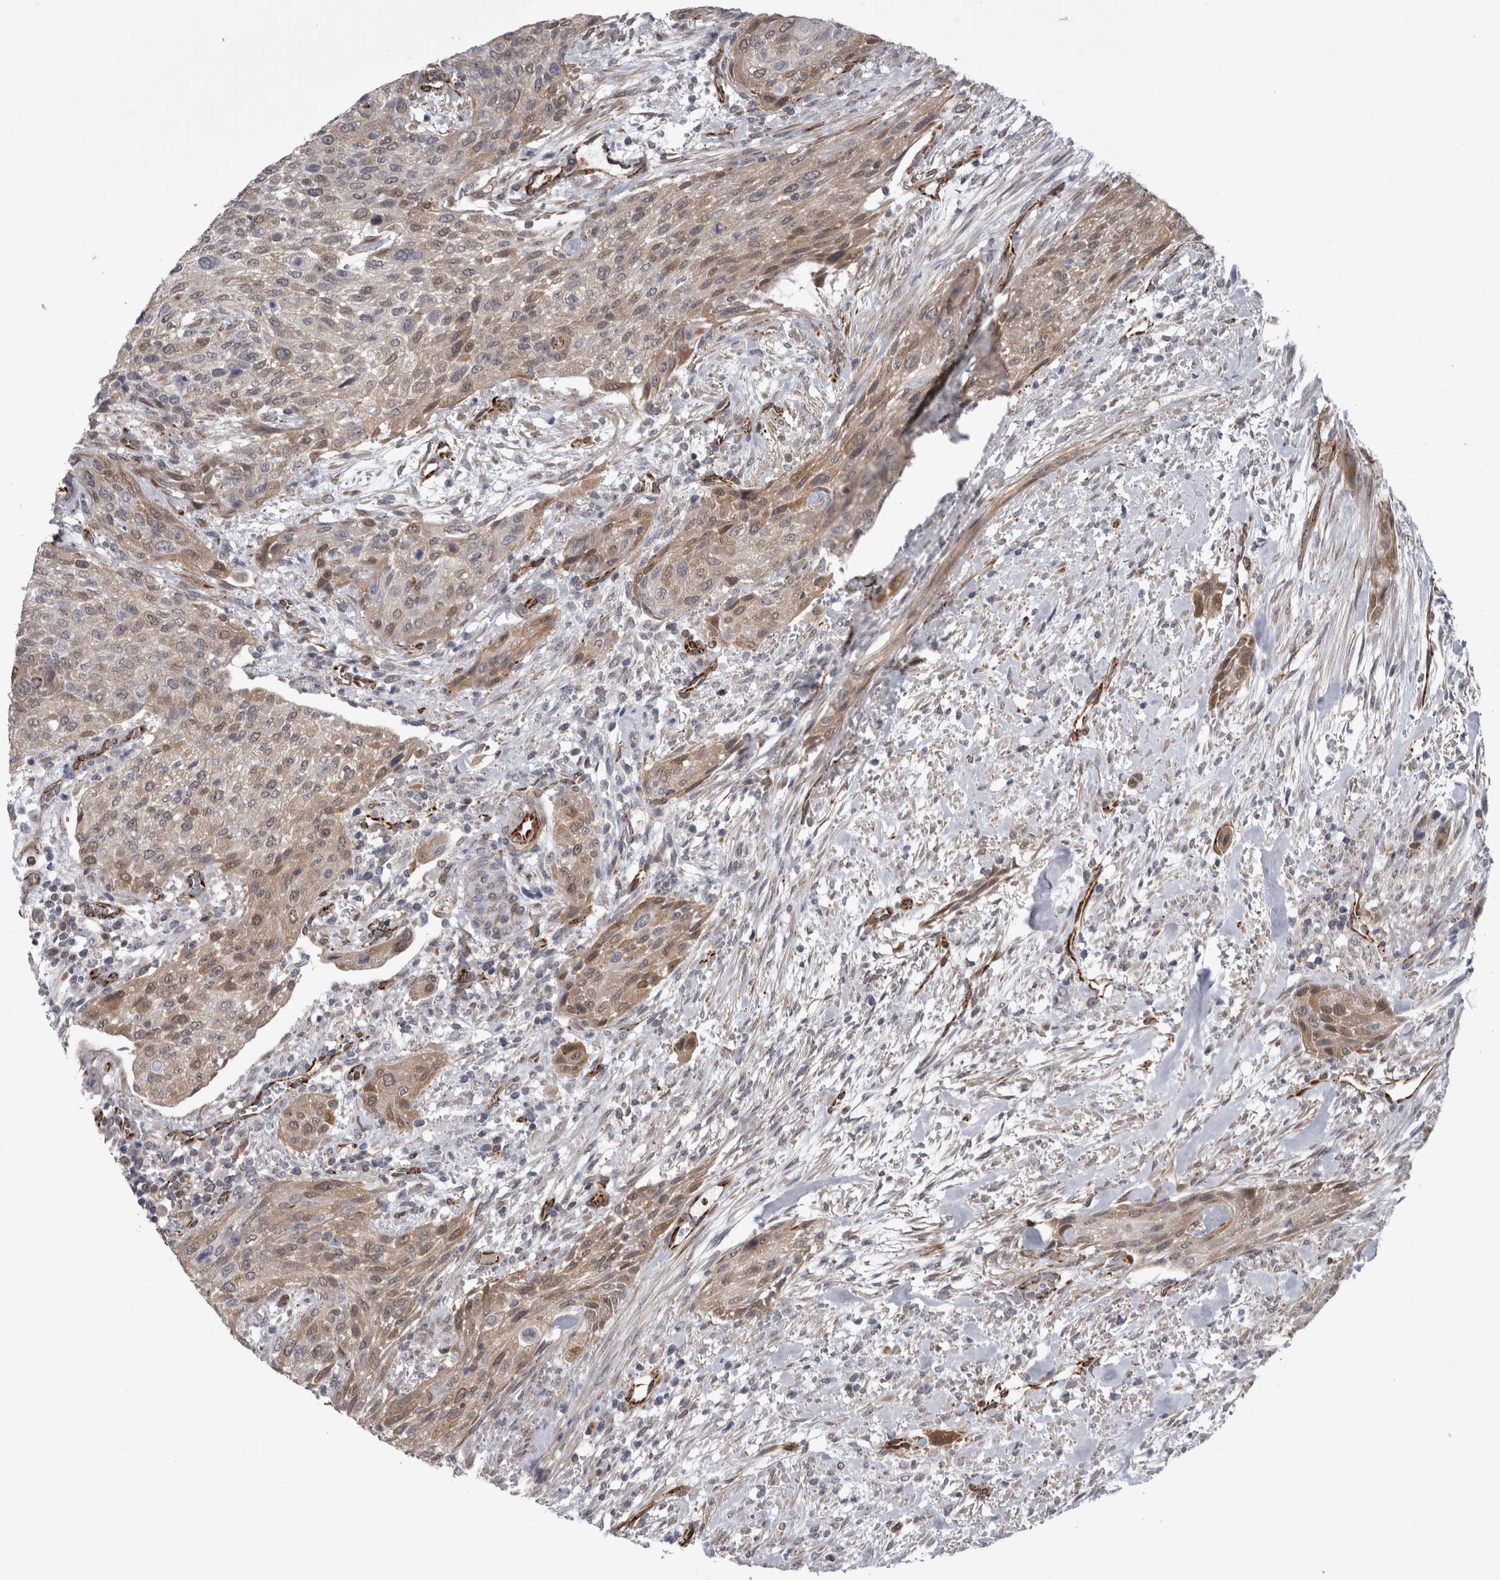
{"staining": {"intensity": "weak", "quantity": ">75%", "location": "cytoplasmic/membranous,nuclear"}, "tissue": "urothelial cancer", "cell_type": "Tumor cells", "image_type": "cancer", "snomed": [{"axis": "morphology", "description": "Urothelial carcinoma, Low grade"}, {"axis": "morphology", "description": "Urothelial carcinoma, High grade"}, {"axis": "topography", "description": "Urinary bladder"}], "caption": "High-grade urothelial carcinoma tissue shows weak cytoplasmic/membranous and nuclear expression in about >75% of tumor cells", "gene": "ACOT7", "patient": {"sex": "male", "age": 35}}